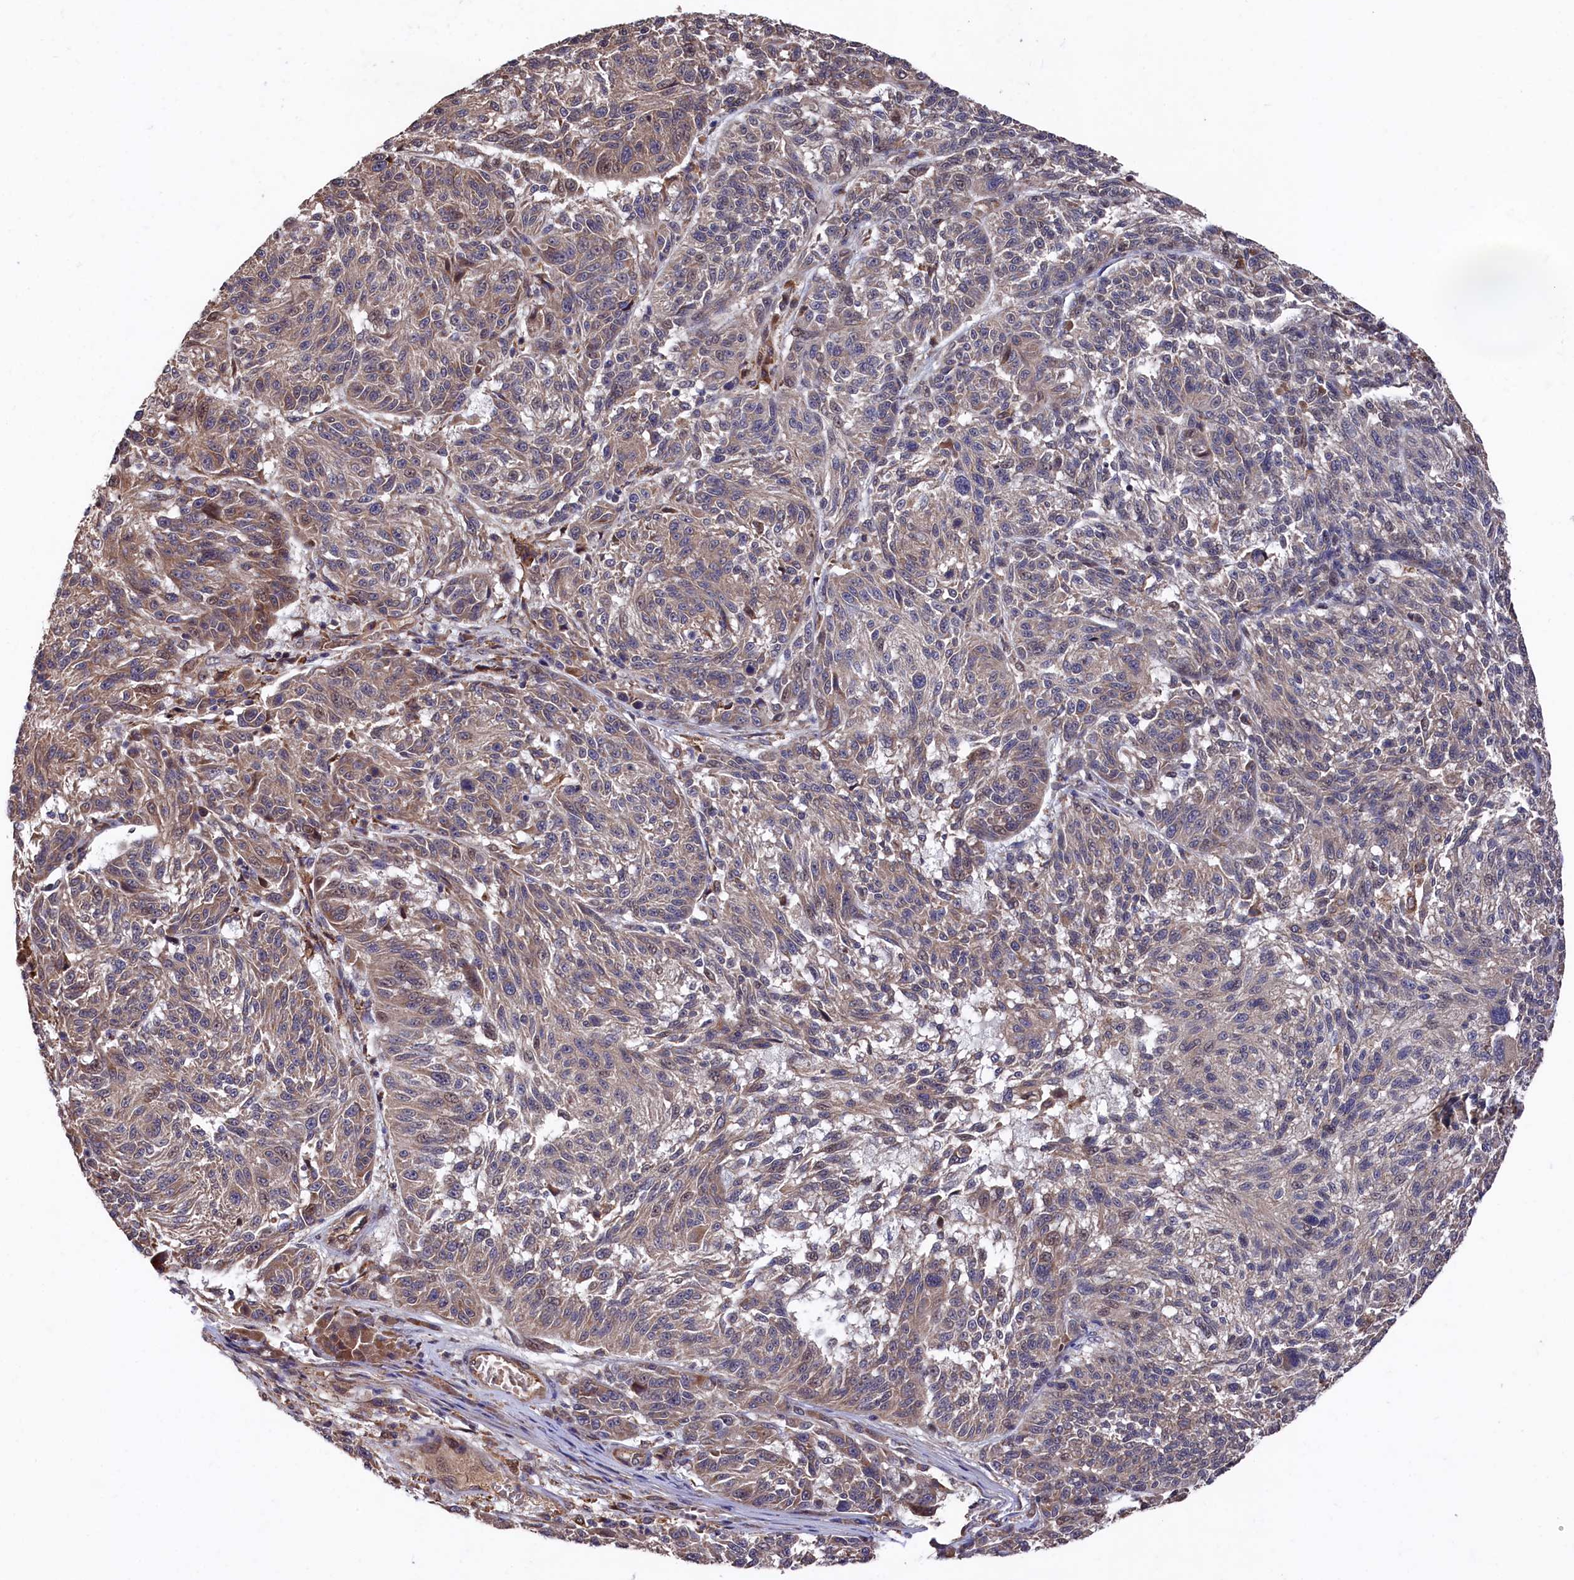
{"staining": {"intensity": "weak", "quantity": "<25%", "location": "cytoplasmic/membranous"}, "tissue": "melanoma", "cell_type": "Tumor cells", "image_type": "cancer", "snomed": [{"axis": "morphology", "description": "Malignant melanoma, NOS"}, {"axis": "topography", "description": "Skin"}], "caption": "Immunohistochemistry (IHC) photomicrograph of neoplastic tissue: melanoma stained with DAB (3,3'-diaminobenzidine) displays no significant protein expression in tumor cells.", "gene": "SLC12A4", "patient": {"sex": "male", "age": 53}}